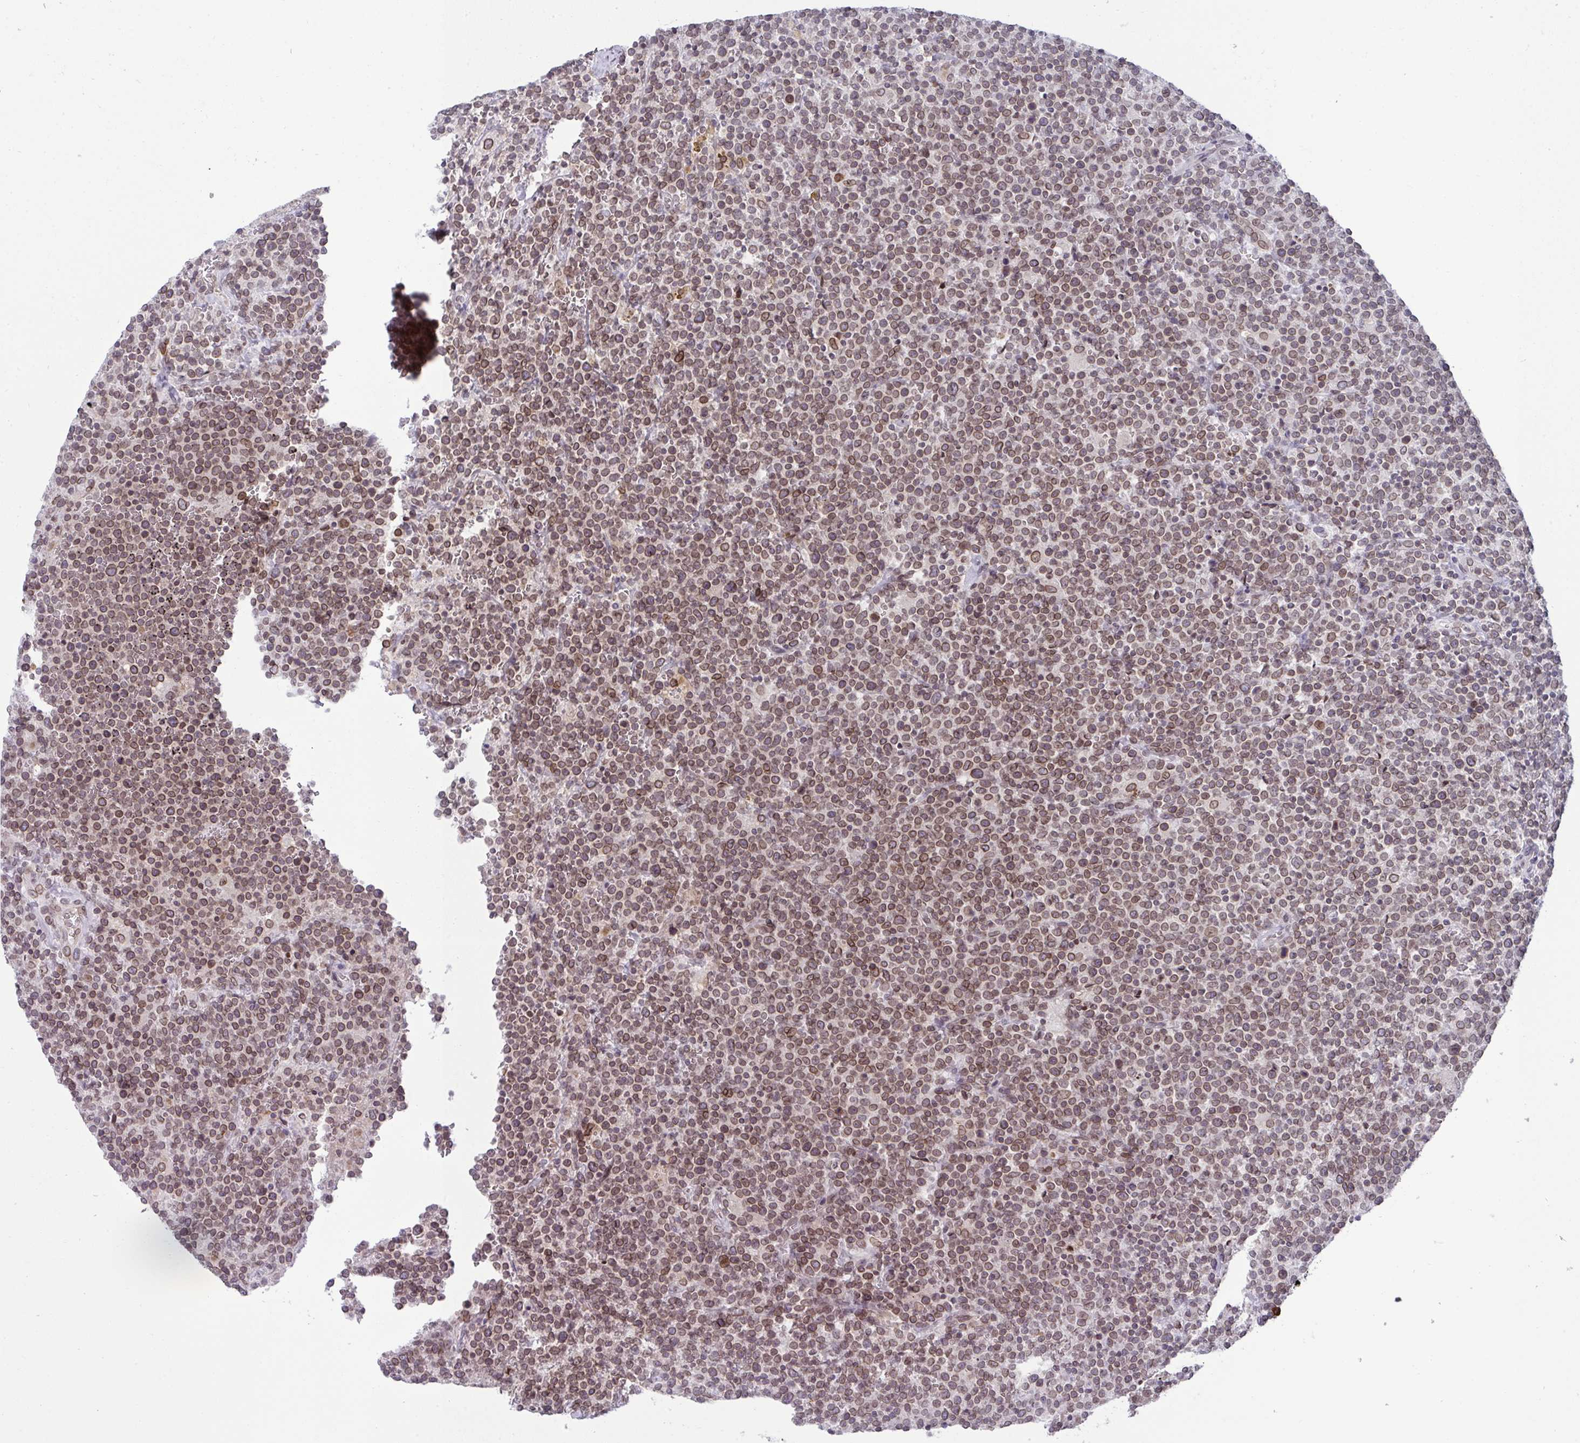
{"staining": {"intensity": "moderate", "quantity": ">75%", "location": "cytoplasmic/membranous,nuclear"}, "tissue": "lymphoma", "cell_type": "Tumor cells", "image_type": "cancer", "snomed": [{"axis": "morphology", "description": "Malignant lymphoma, non-Hodgkin's type, High grade"}, {"axis": "topography", "description": "Lymph node"}], "caption": "Immunohistochemistry staining of lymphoma, which shows medium levels of moderate cytoplasmic/membranous and nuclear expression in approximately >75% of tumor cells indicating moderate cytoplasmic/membranous and nuclear protein expression. The staining was performed using DAB (brown) for protein detection and nuclei were counterstained in hematoxylin (blue).", "gene": "RANBP2", "patient": {"sex": "male", "age": 61}}